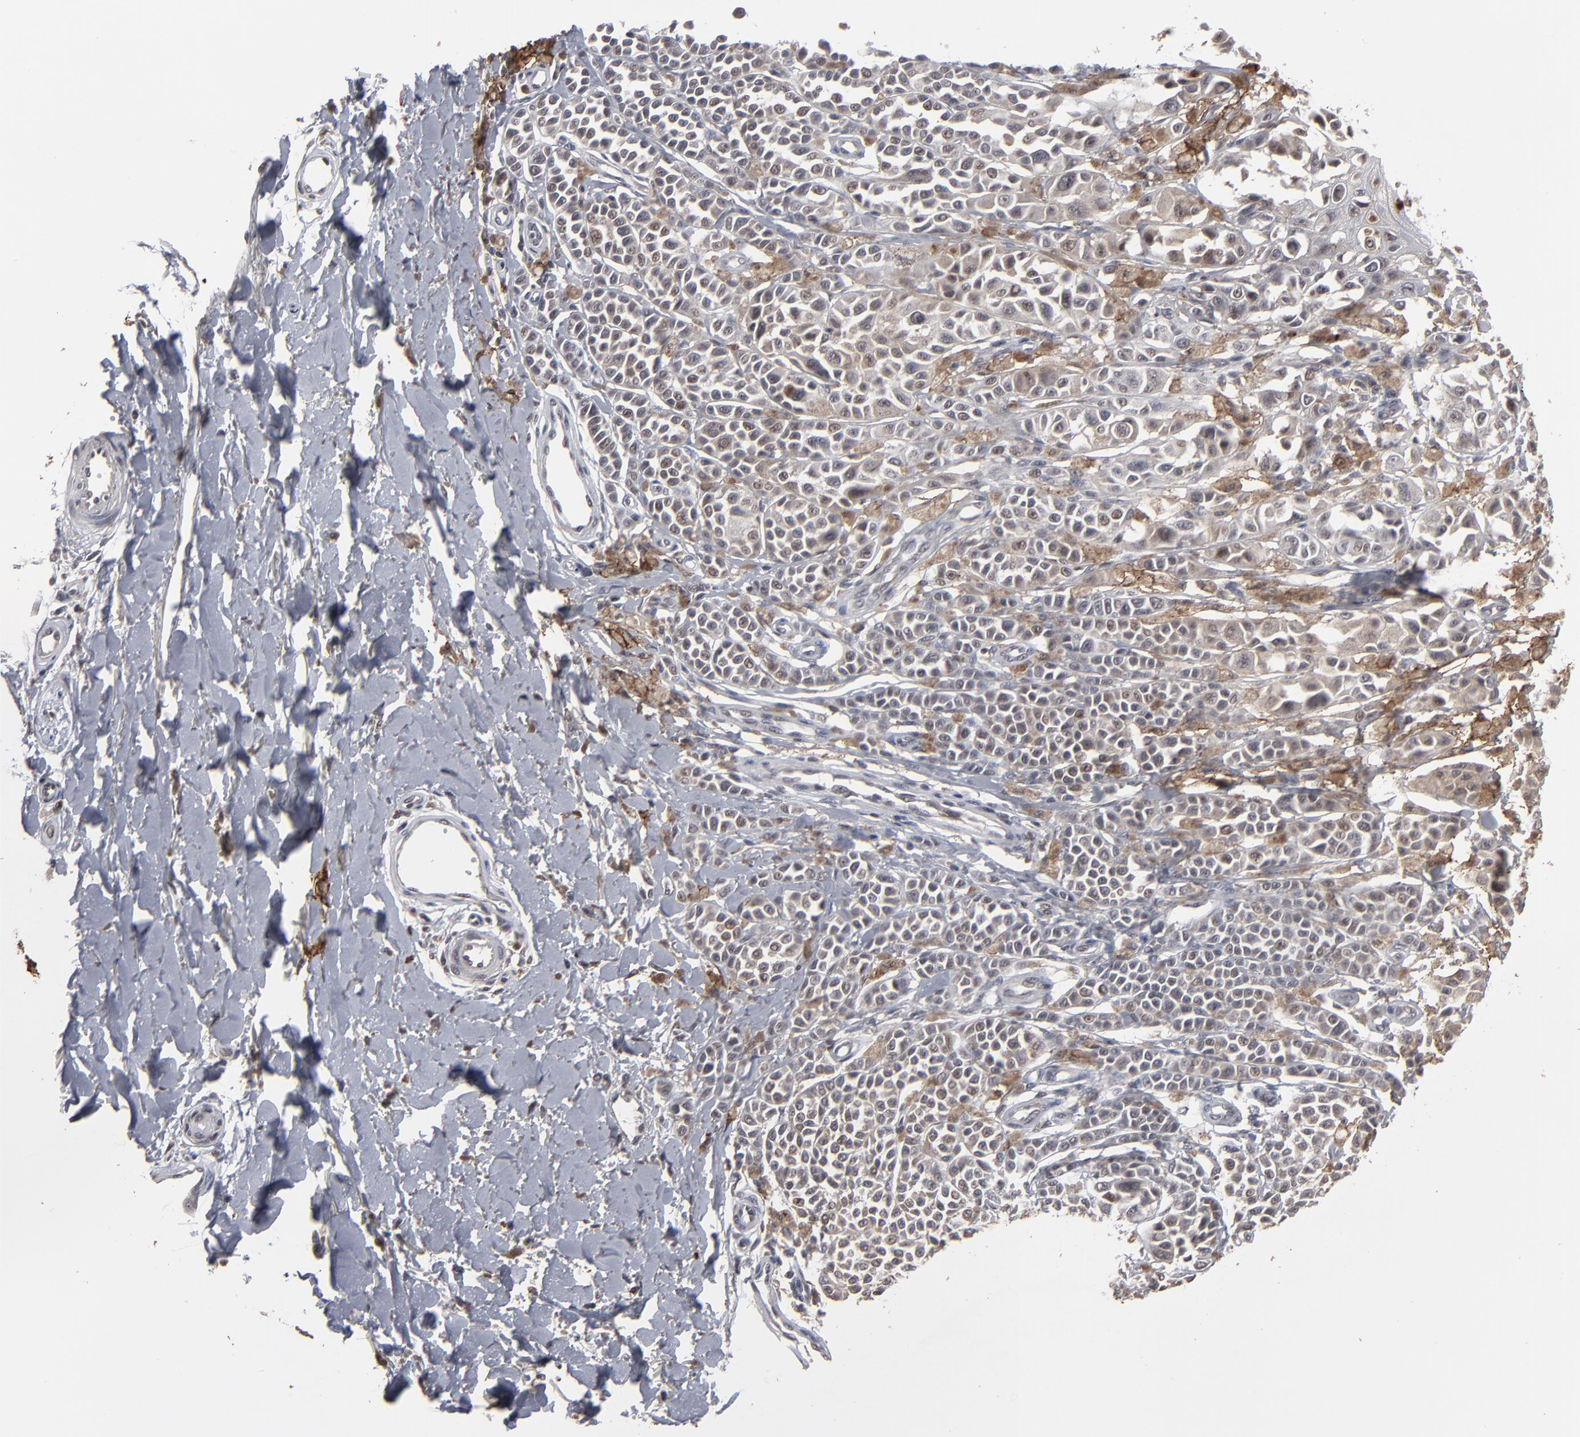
{"staining": {"intensity": "weak", "quantity": ">75%", "location": "cytoplasmic/membranous"}, "tissue": "melanoma", "cell_type": "Tumor cells", "image_type": "cancer", "snomed": [{"axis": "morphology", "description": "Malignant melanoma, NOS"}, {"axis": "topography", "description": "Skin"}], "caption": "Weak cytoplasmic/membranous expression is present in approximately >75% of tumor cells in malignant melanoma.", "gene": "SLC22A17", "patient": {"sex": "female", "age": 38}}